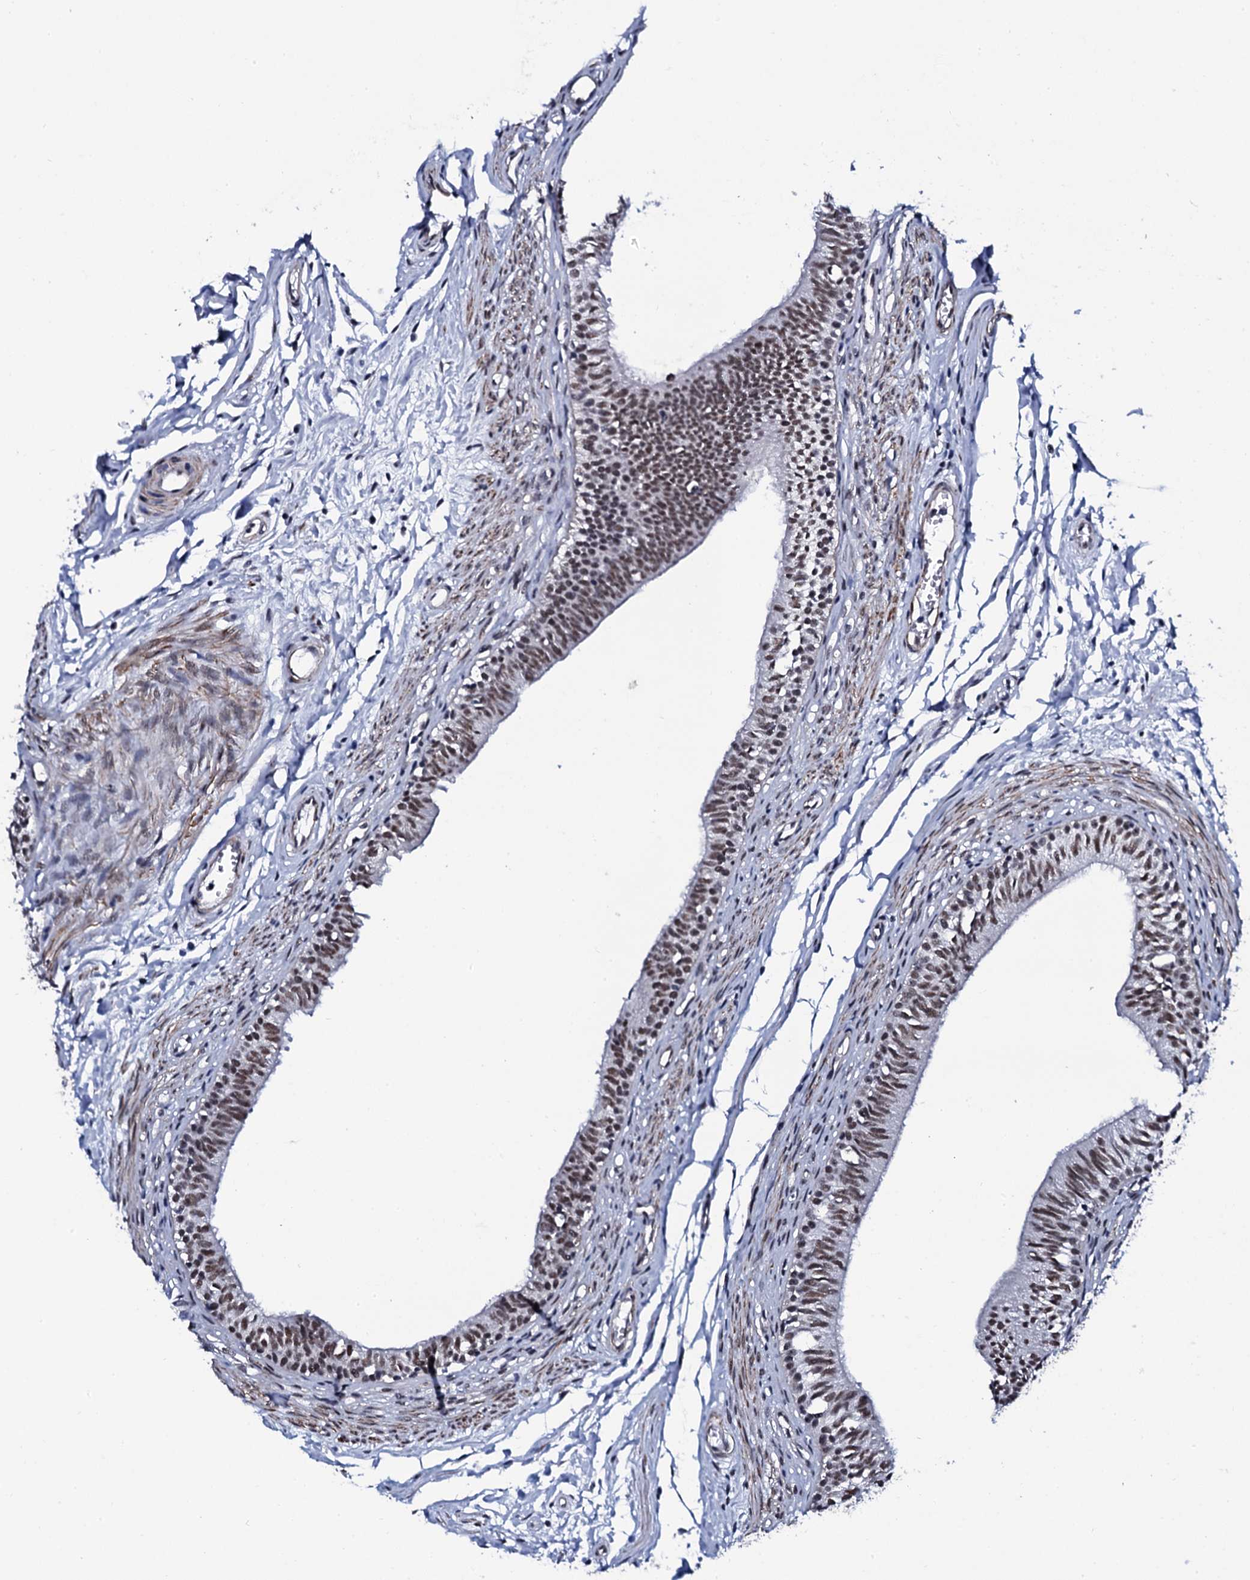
{"staining": {"intensity": "moderate", "quantity": ">75%", "location": "nuclear"}, "tissue": "epididymis", "cell_type": "Glandular cells", "image_type": "normal", "snomed": [{"axis": "morphology", "description": "Normal tissue, NOS"}, {"axis": "topography", "description": "Epididymis, spermatic cord, NOS"}], "caption": "Epididymis stained with DAB immunohistochemistry (IHC) demonstrates medium levels of moderate nuclear expression in approximately >75% of glandular cells.", "gene": "CWC15", "patient": {"sex": "male", "age": 22}}